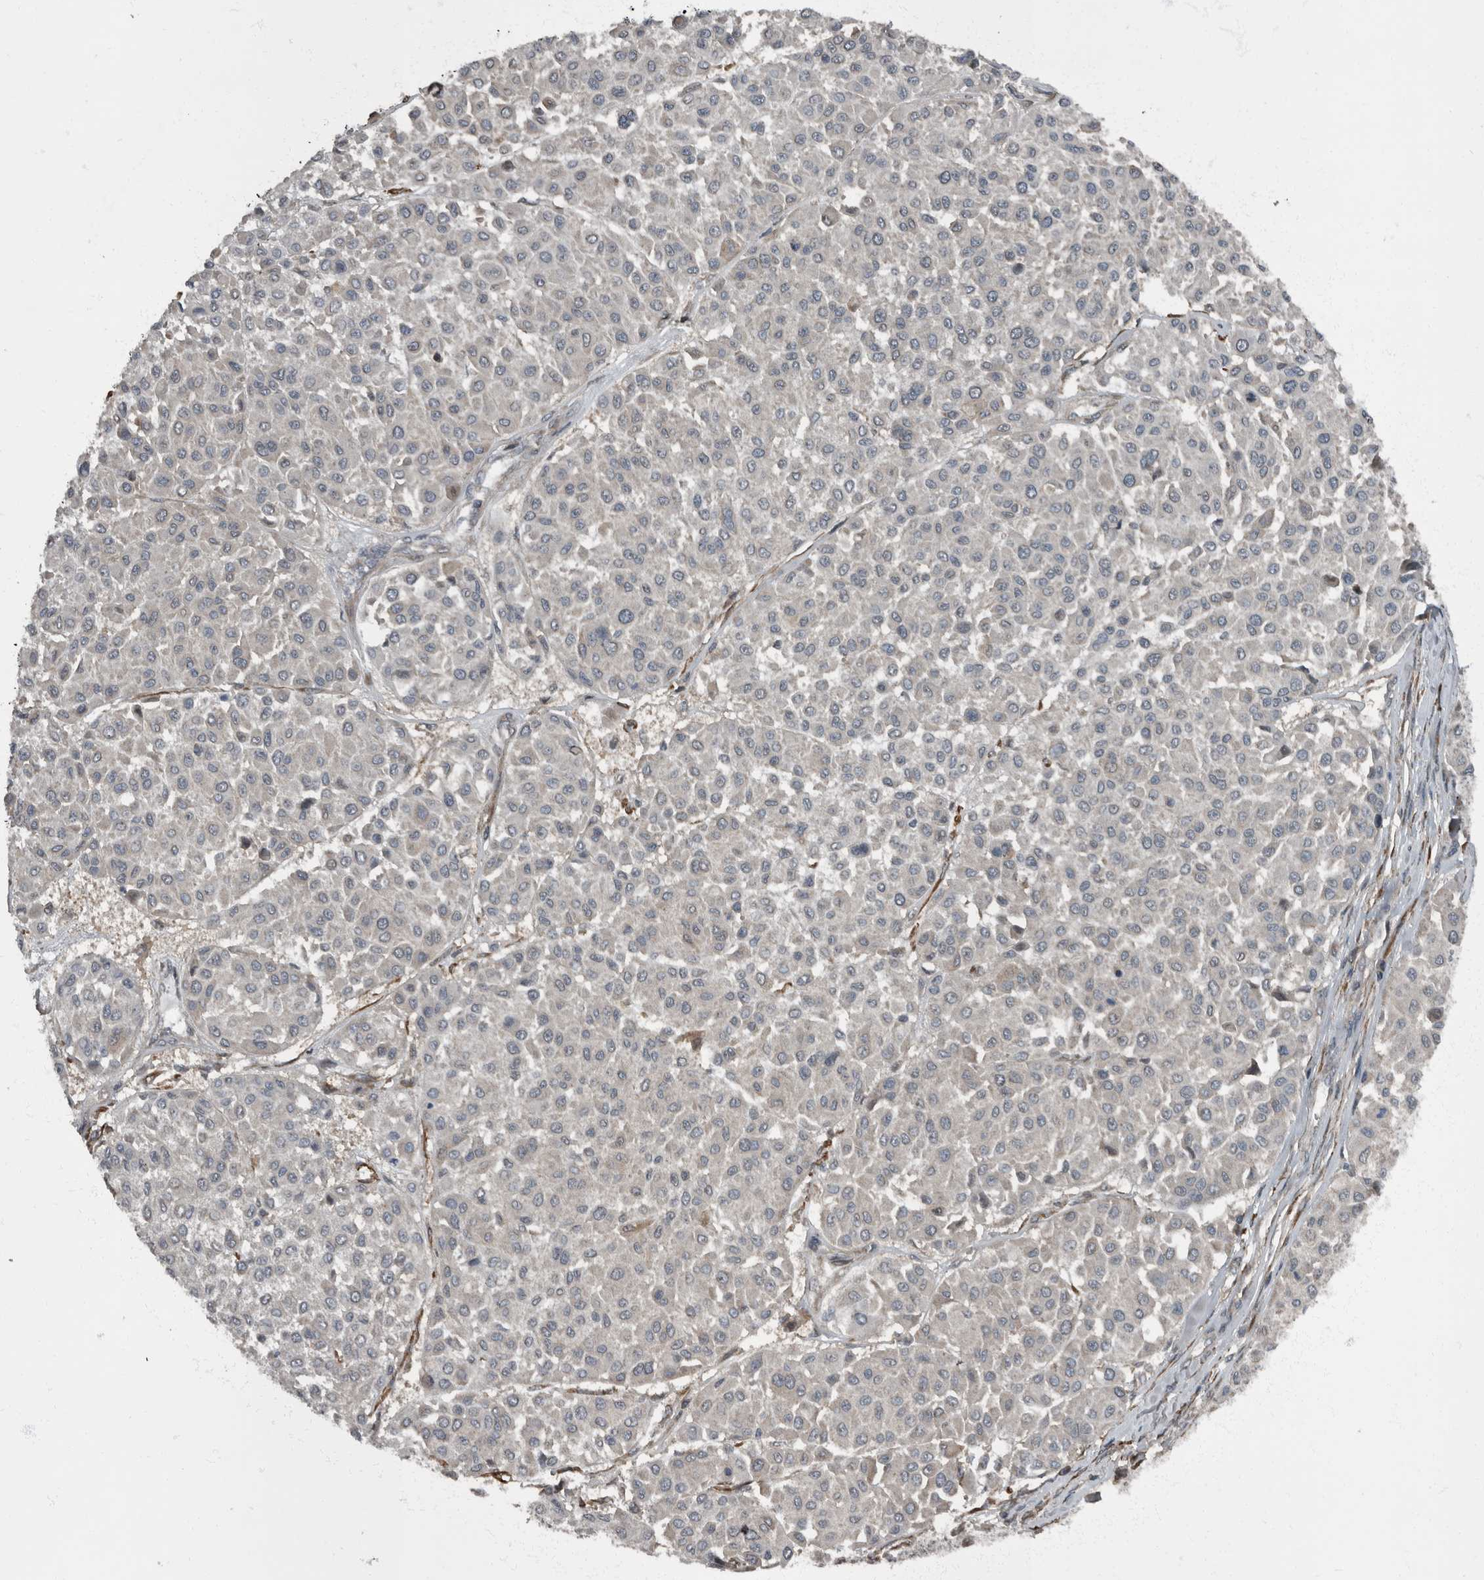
{"staining": {"intensity": "negative", "quantity": "none", "location": "none"}, "tissue": "melanoma", "cell_type": "Tumor cells", "image_type": "cancer", "snomed": [{"axis": "morphology", "description": "Malignant melanoma, Metastatic site"}, {"axis": "topography", "description": "Soft tissue"}], "caption": "This is an IHC histopathology image of malignant melanoma (metastatic site). There is no staining in tumor cells.", "gene": "RABGGTB", "patient": {"sex": "male", "age": 41}}